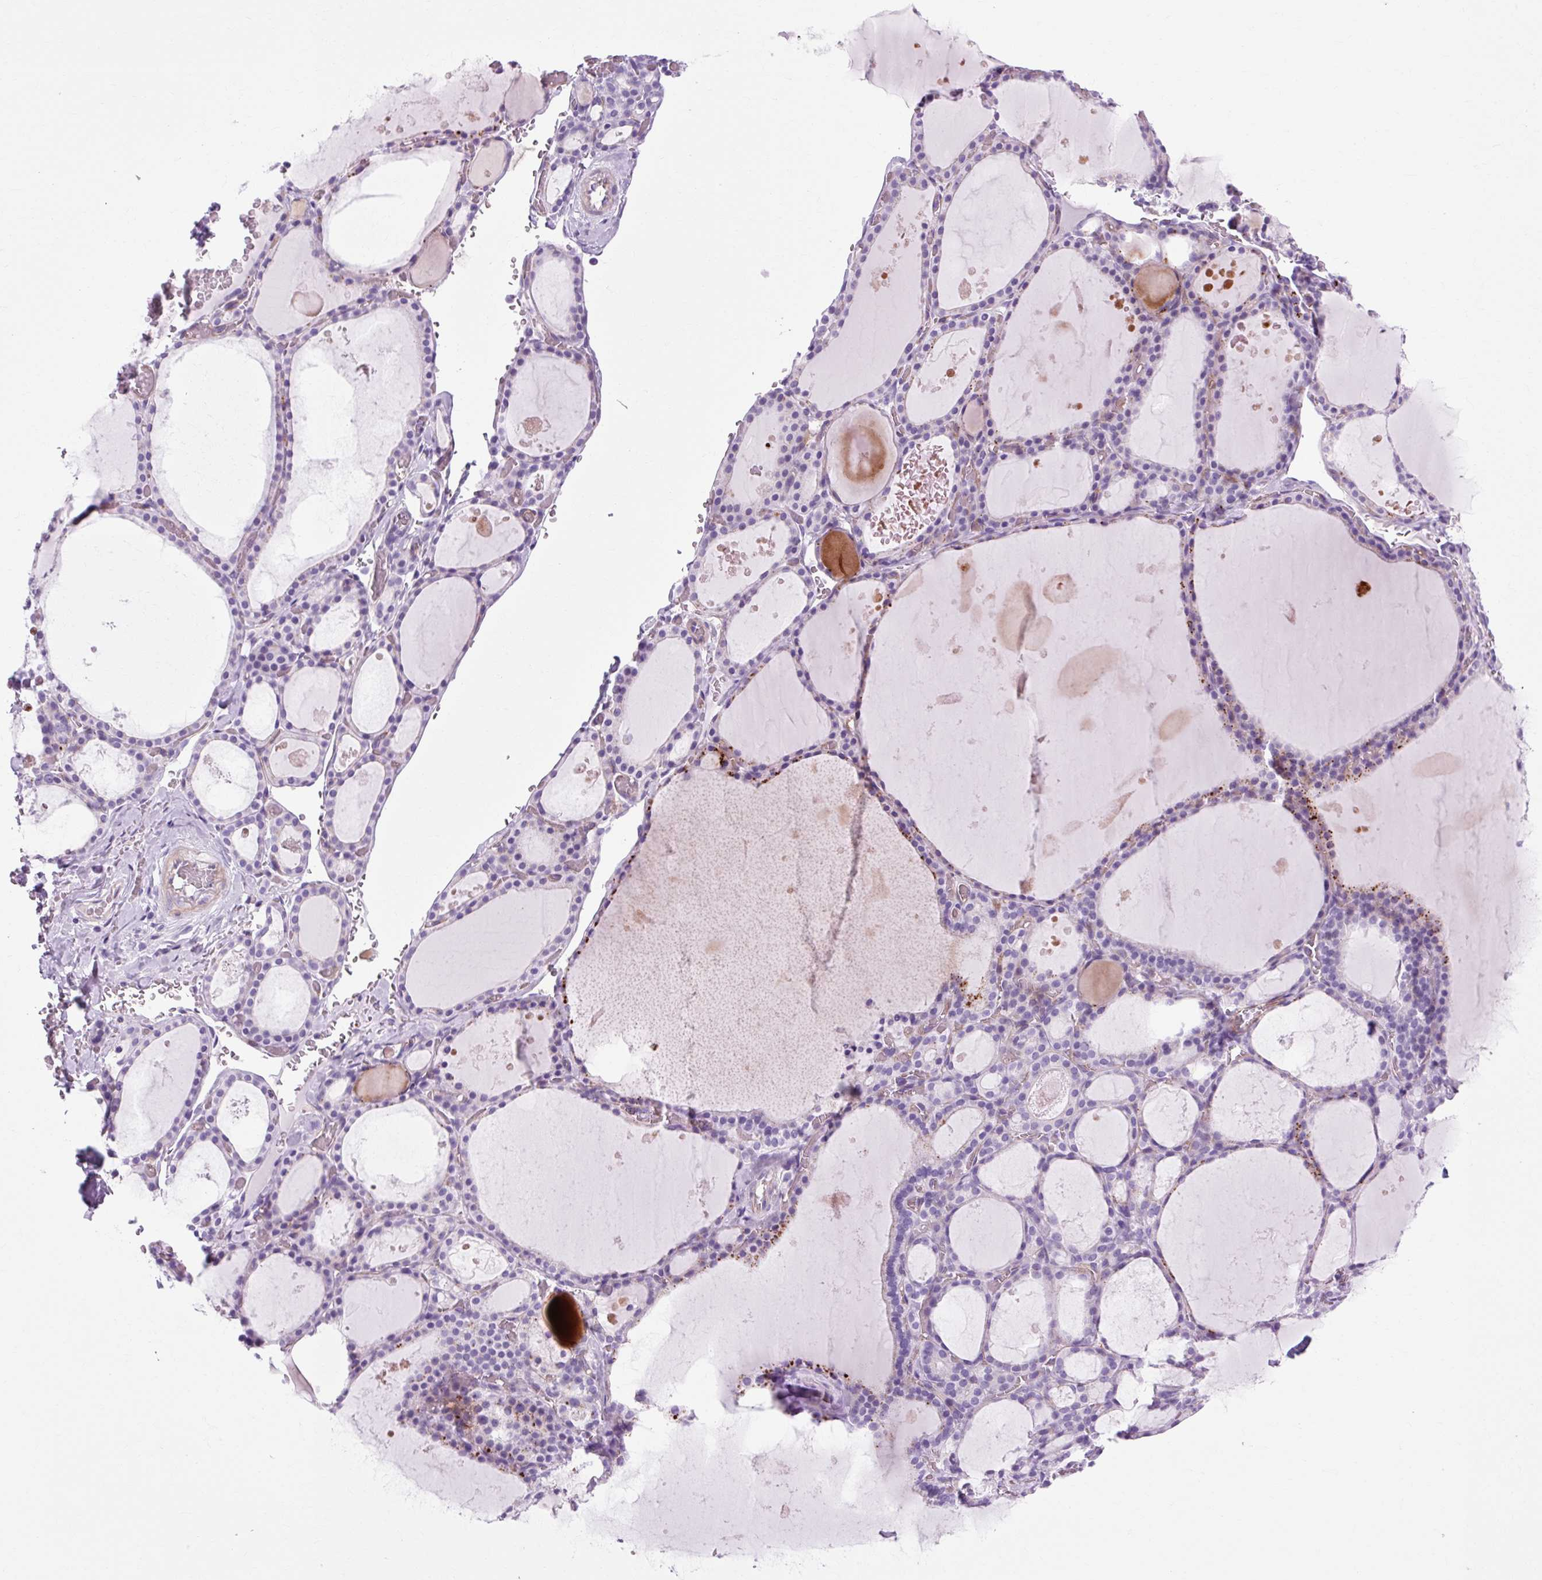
{"staining": {"intensity": "negative", "quantity": "none", "location": "none"}, "tissue": "thyroid gland", "cell_type": "Glandular cells", "image_type": "normal", "snomed": [{"axis": "morphology", "description": "Normal tissue, NOS"}, {"axis": "topography", "description": "Thyroid gland"}], "caption": "Immunohistochemistry image of unremarkable thyroid gland: human thyroid gland stained with DAB (3,3'-diaminobenzidine) reveals no significant protein positivity in glandular cells. (DAB IHC visualized using brightfield microscopy, high magnification).", "gene": "OOEP", "patient": {"sex": "male", "age": 56}}